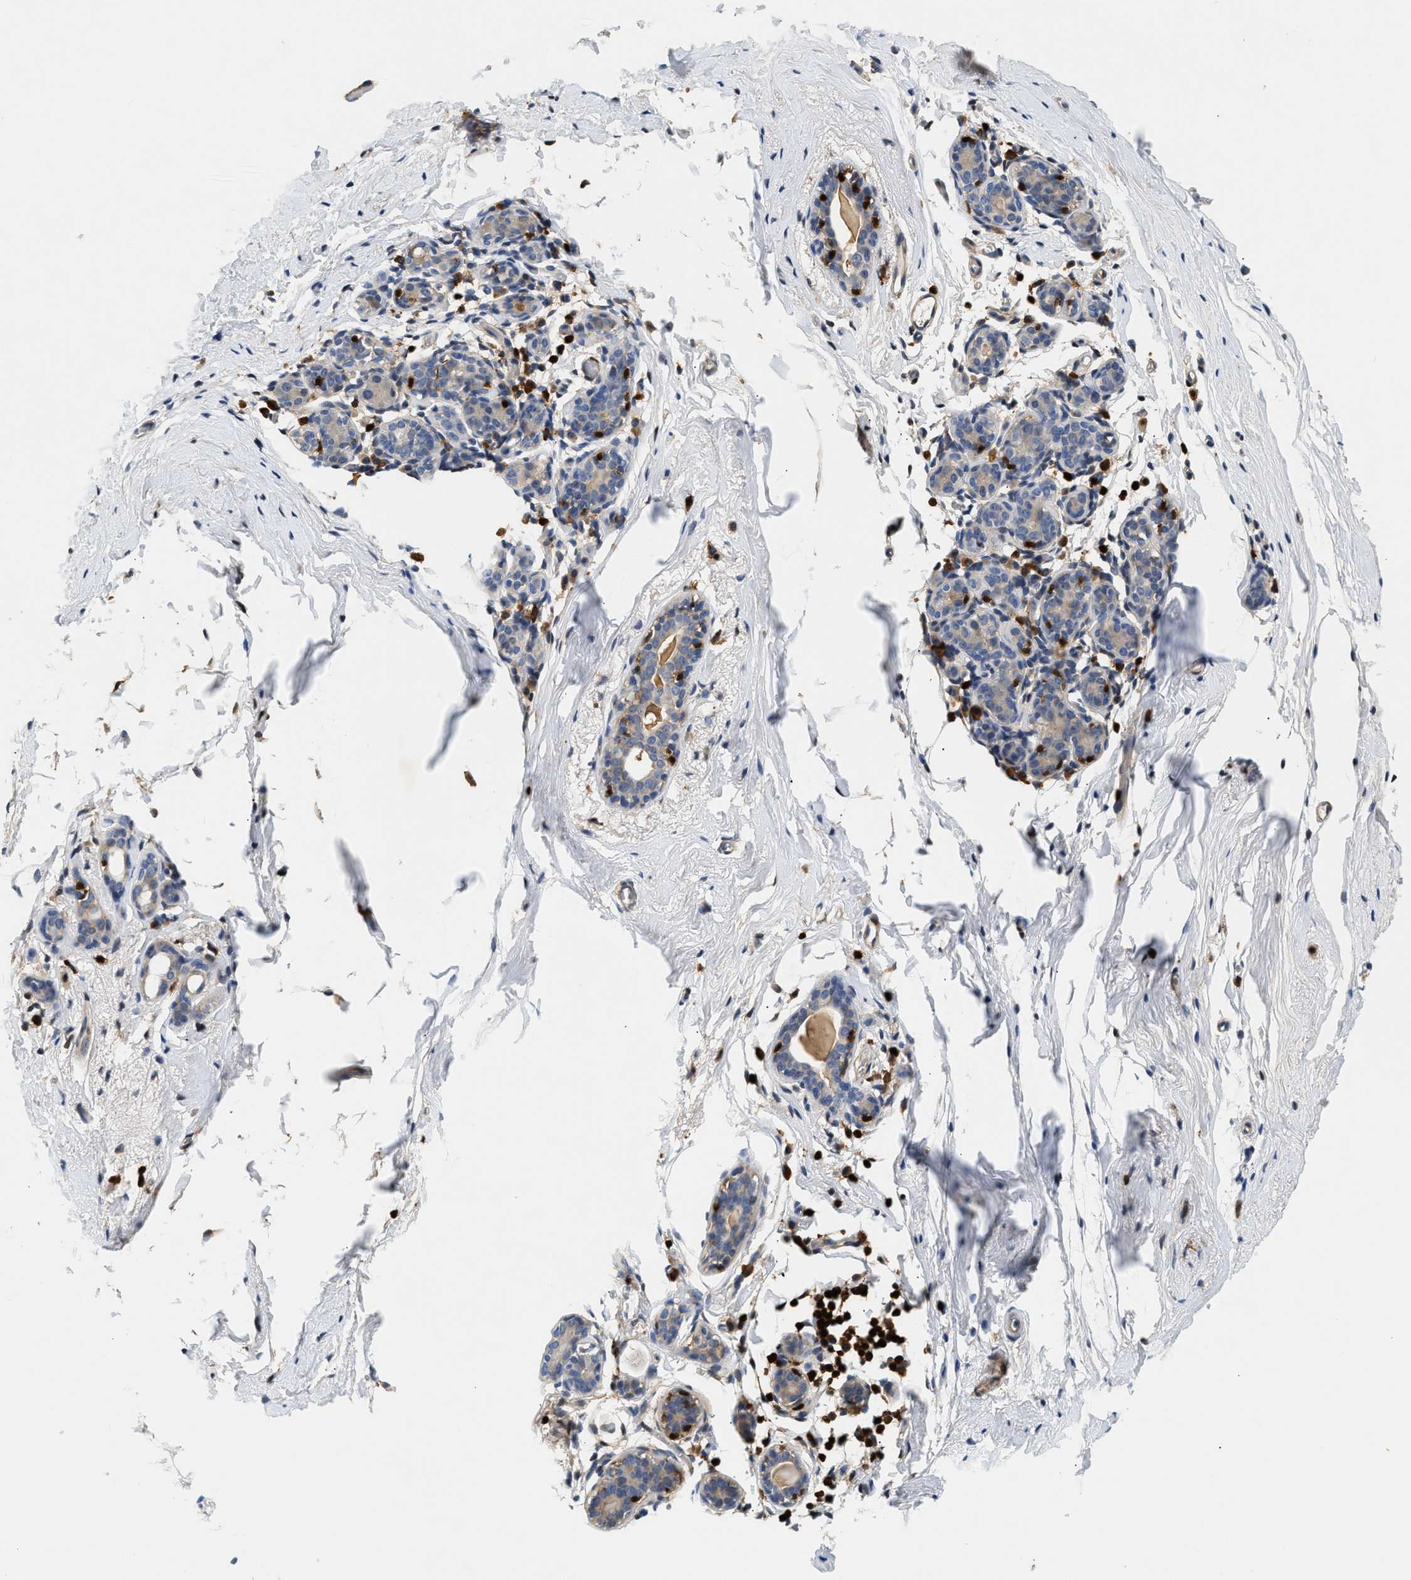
{"staining": {"intensity": "moderate", "quantity": "25%-75%", "location": "cytoplasmic/membranous"}, "tissue": "breast", "cell_type": "Glandular cells", "image_type": "normal", "snomed": [{"axis": "morphology", "description": "Normal tissue, NOS"}, {"axis": "topography", "description": "Breast"}], "caption": "Immunohistochemical staining of benign human breast exhibits moderate cytoplasmic/membranous protein expression in about 25%-75% of glandular cells. The protein is shown in brown color, while the nuclei are stained blue.", "gene": "SLIT2", "patient": {"sex": "female", "age": 62}}